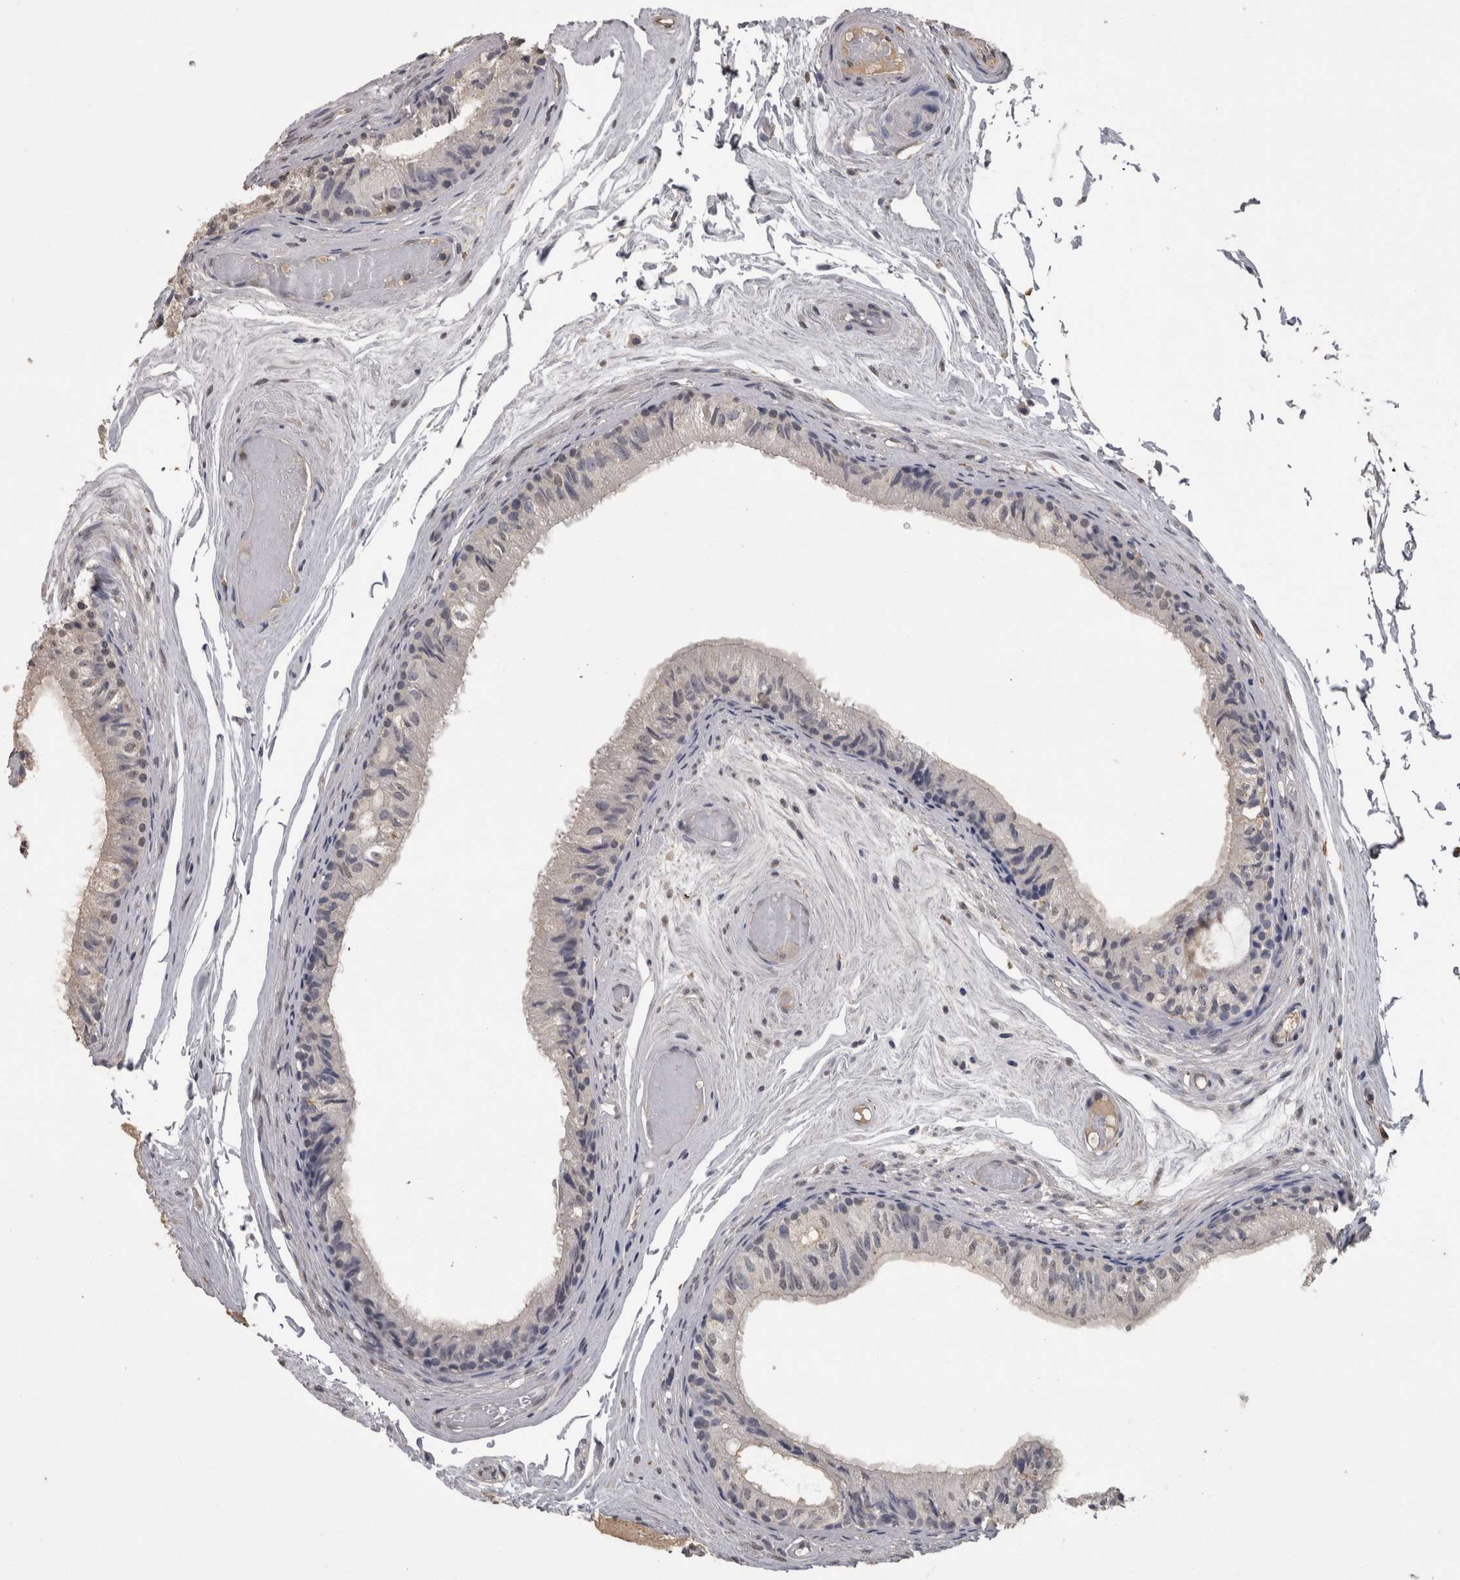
{"staining": {"intensity": "negative", "quantity": "none", "location": "none"}, "tissue": "epididymis", "cell_type": "Glandular cells", "image_type": "normal", "snomed": [{"axis": "morphology", "description": "Normal tissue, NOS"}, {"axis": "topography", "description": "Epididymis"}], "caption": "An IHC histopathology image of unremarkable epididymis is shown. There is no staining in glandular cells of epididymis.", "gene": "PIK3AP1", "patient": {"sex": "male", "age": 79}}